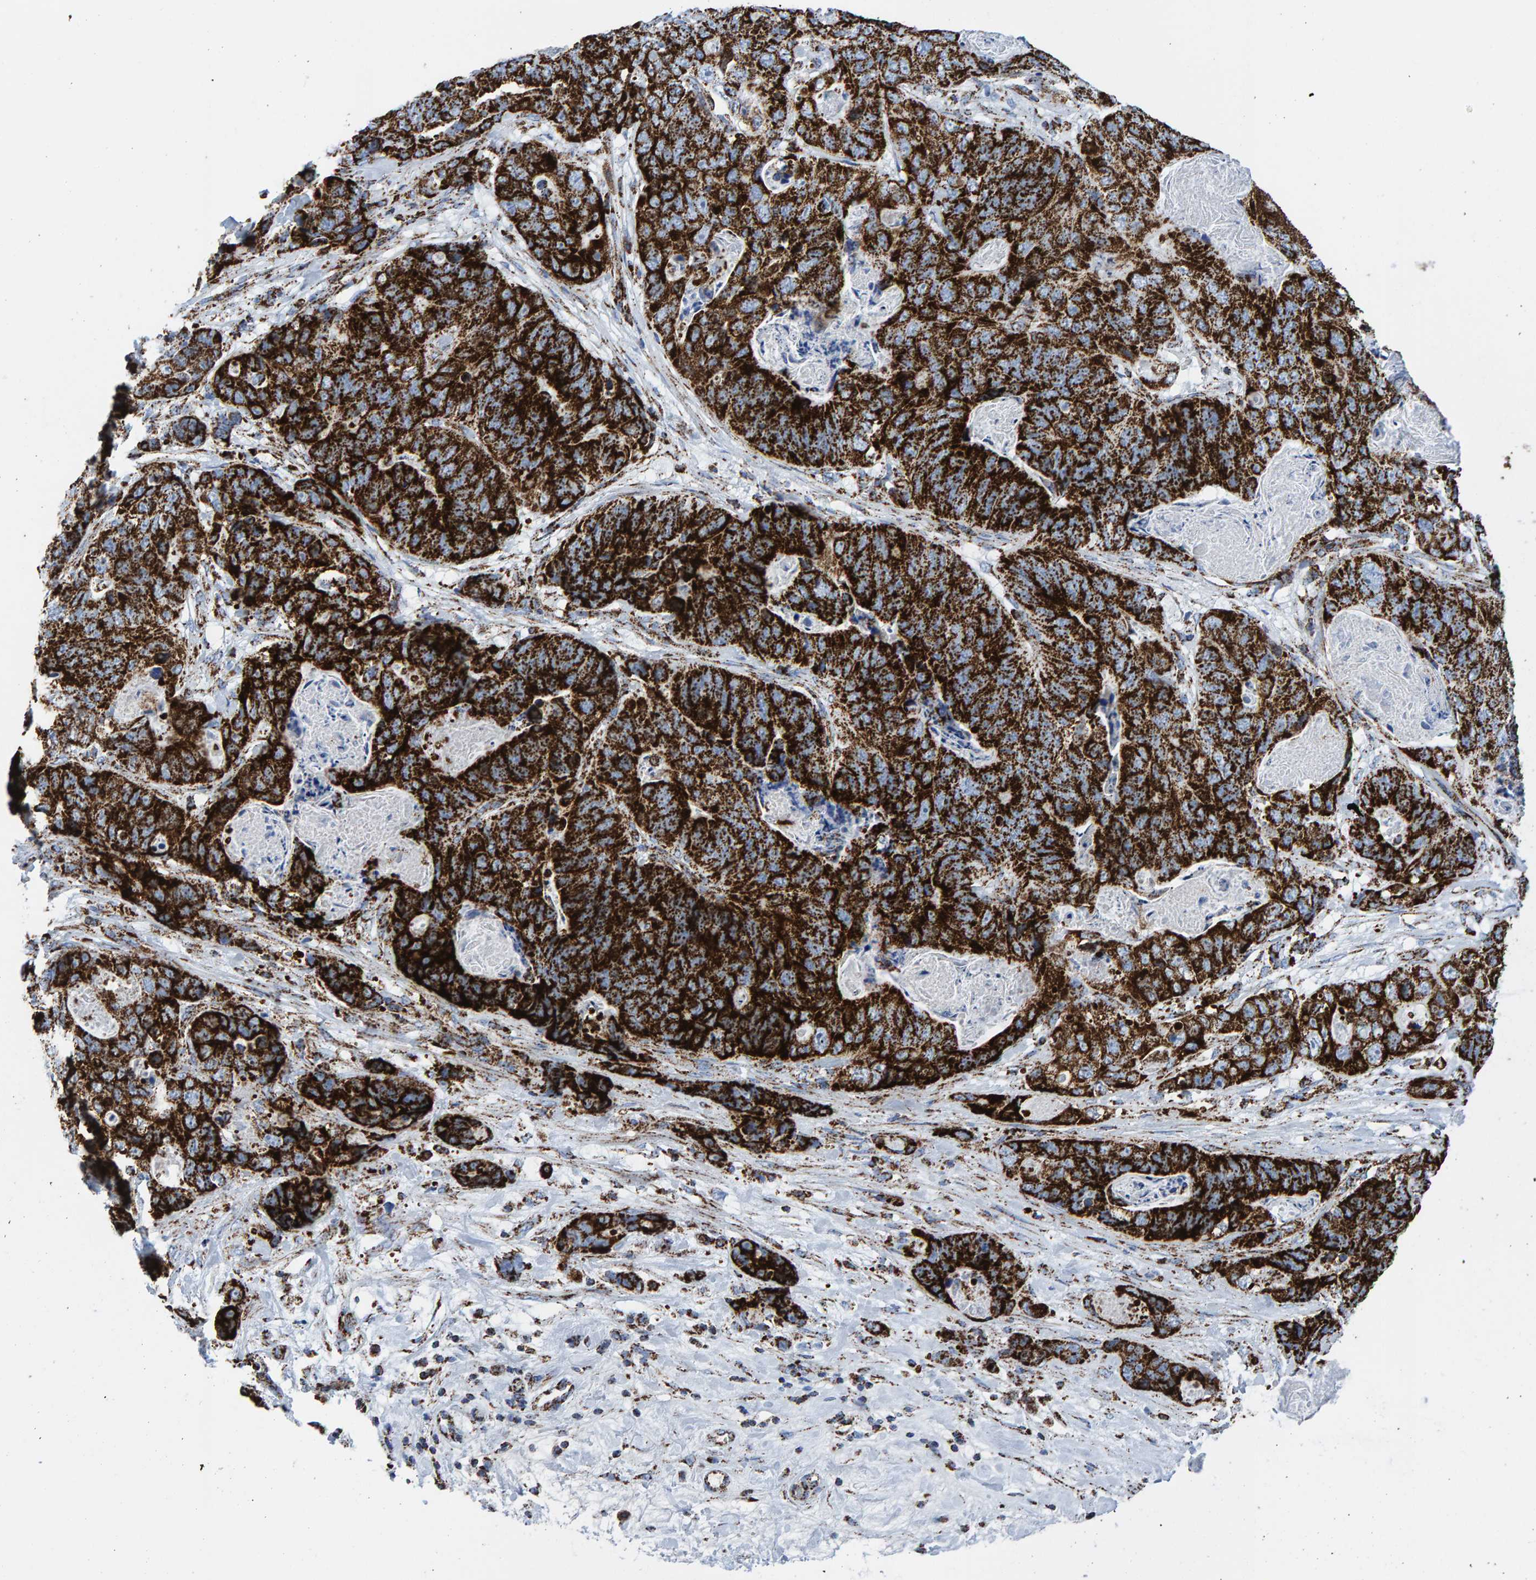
{"staining": {"intensity": "strong", "quantity": ">75%", "location": "cytoplasmic/membranous"}, "tissue": "stomach cancer", "cell_type": "Tumor cells", "image_type": "cancer", "snomed": [{"axis": "morphology", "description": "Normal tissue, NOS"}, {"axis": "morphology", "description": "Adenocarcinoma, NOS"}, {"axis": "topography", "description": "Stomach"}], "caption": "Immunohistochemical staining of human stomach cancer (adenocarcinoma) exhibits high levels of strong cytoplasmic/membranous staining in approximately >75% of tumor cells. (Stains: DAB (3,3'-diaminobenzidine) in brown, nuclei in blue, Microscopy: brightfield microscopy at high magnification).", "gene": "ENSG00000262660", "patient": {"sex": "female", "age": 89}}